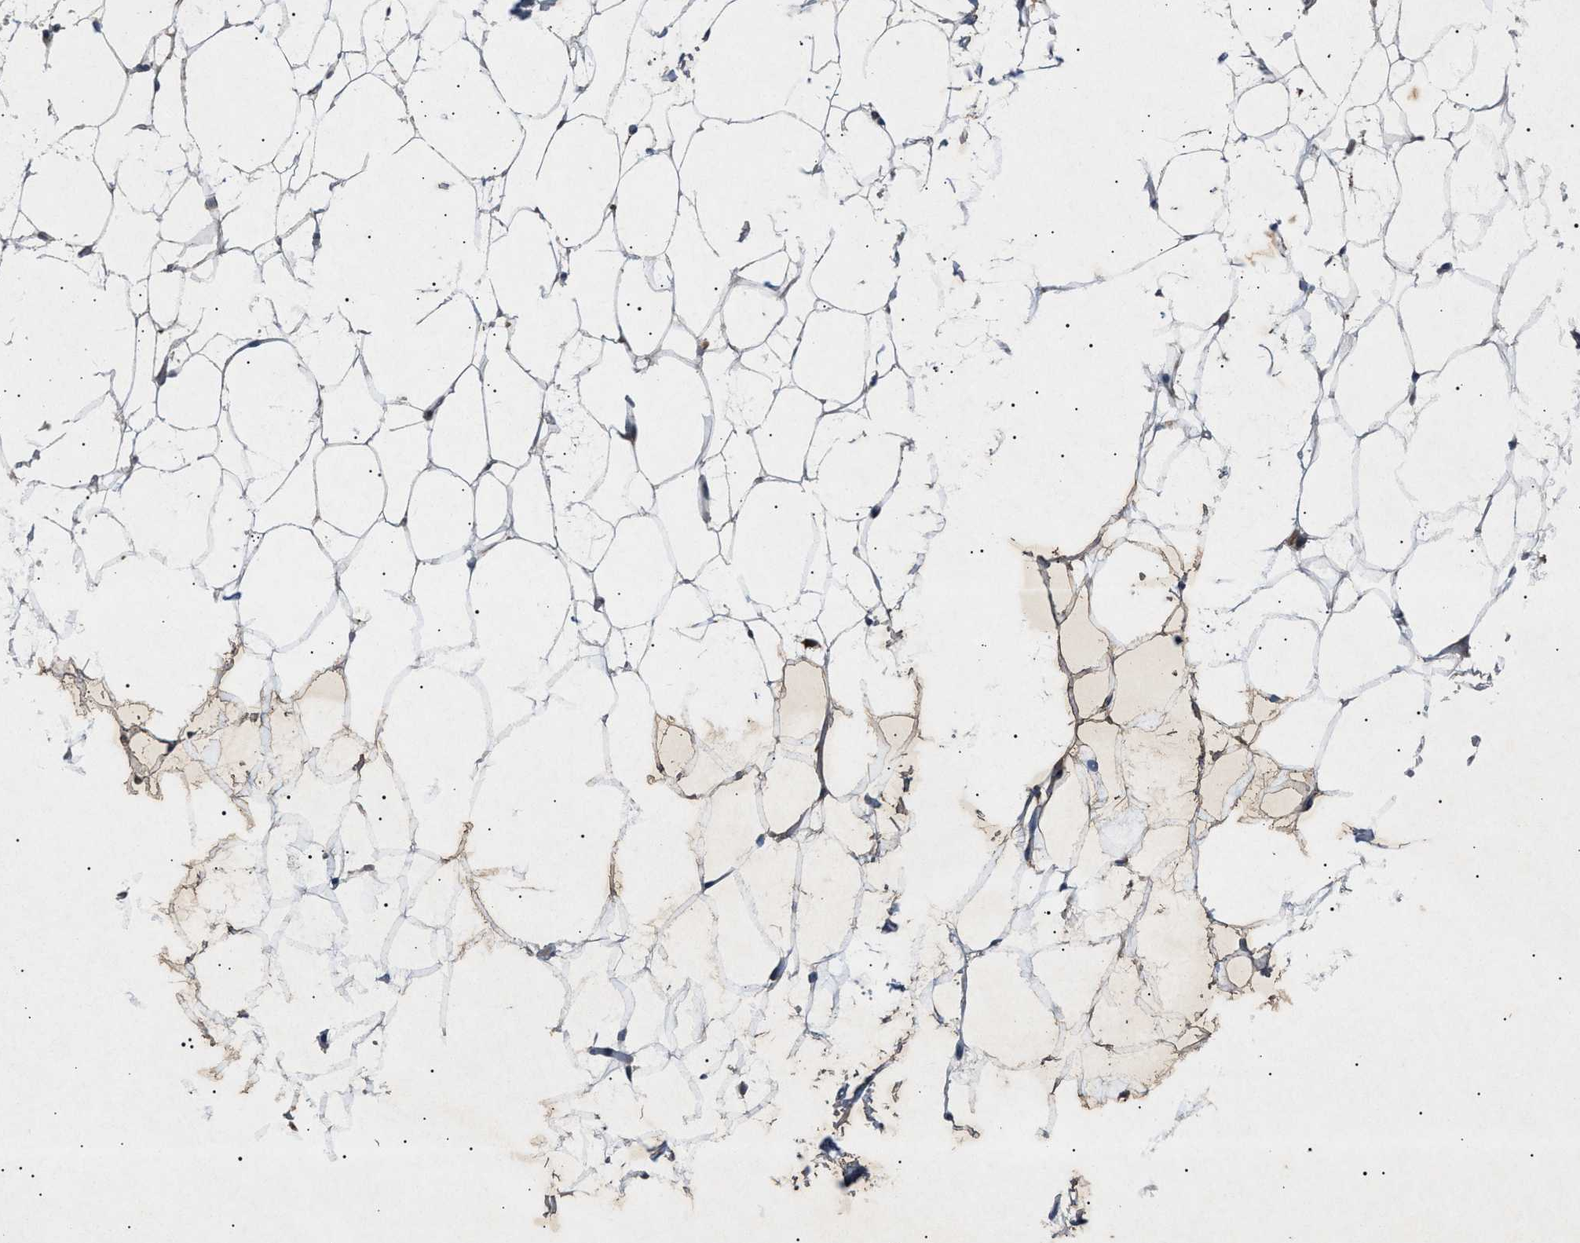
{"staining": {"intensity": "moderate", "quantity": "25%-75%", "location": "cytoplasmic/membranous"}, "tissue": "adipose tissue", "cell_type": "Adipocytes", "image_type": "normal", "snomed": [{"axis": "morphology", "description": "Normal tissue, NOS"}, {"axis": "topography", "description": "Breast"}, {"axis": "topography", "description": "Soft tissue"}], "caption": "This histopathology image reveals IHC staining of benign human adipose tissue, with medium moderate cytoplasmic/membranous staining in approximately 25%-75% of adipocytes.", "gene": "SIRT5", "patient": {"sex": "female", "age": 75}}